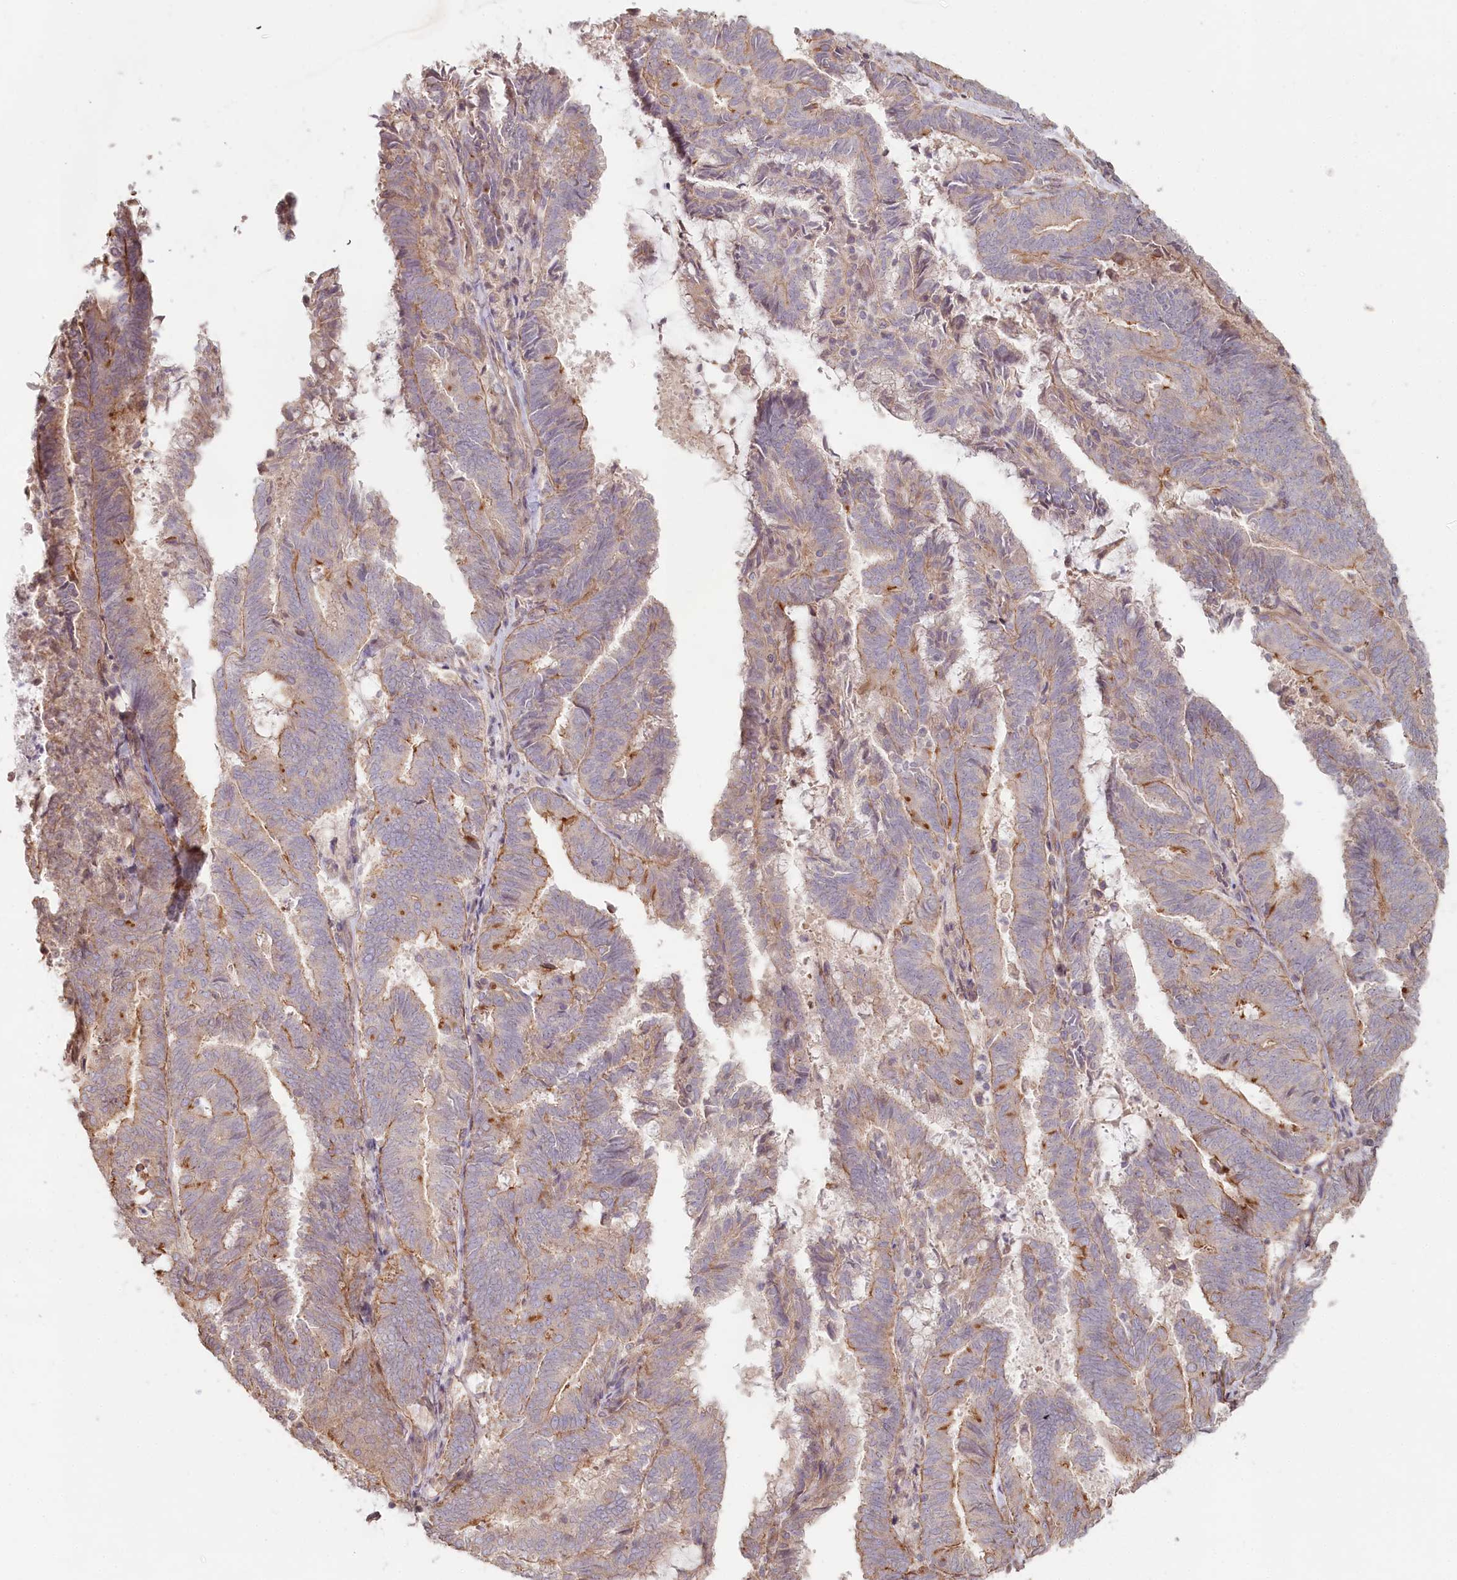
{"staining": {"intensity": "negative", "quantity": "none", "location": "none"}, "tissue": "endometrial cancer", "cell_type": "Tumor cells", "image_type": "cancer", "snomed": [{"axis": "morphology", "description": "Adenocarcinoma, NOS"}, {"axis": "topography", "description": "Endometrium"}], "caption": "Immunohistochemistry (IHC) histopathology image of neoplastic tissue: human adenocarcinoma (endometrial) stained with DAB displays no significant protein staining in tumor cells.", "gene": "TCHP", "patient": {"sex": "female", "age": 80}}